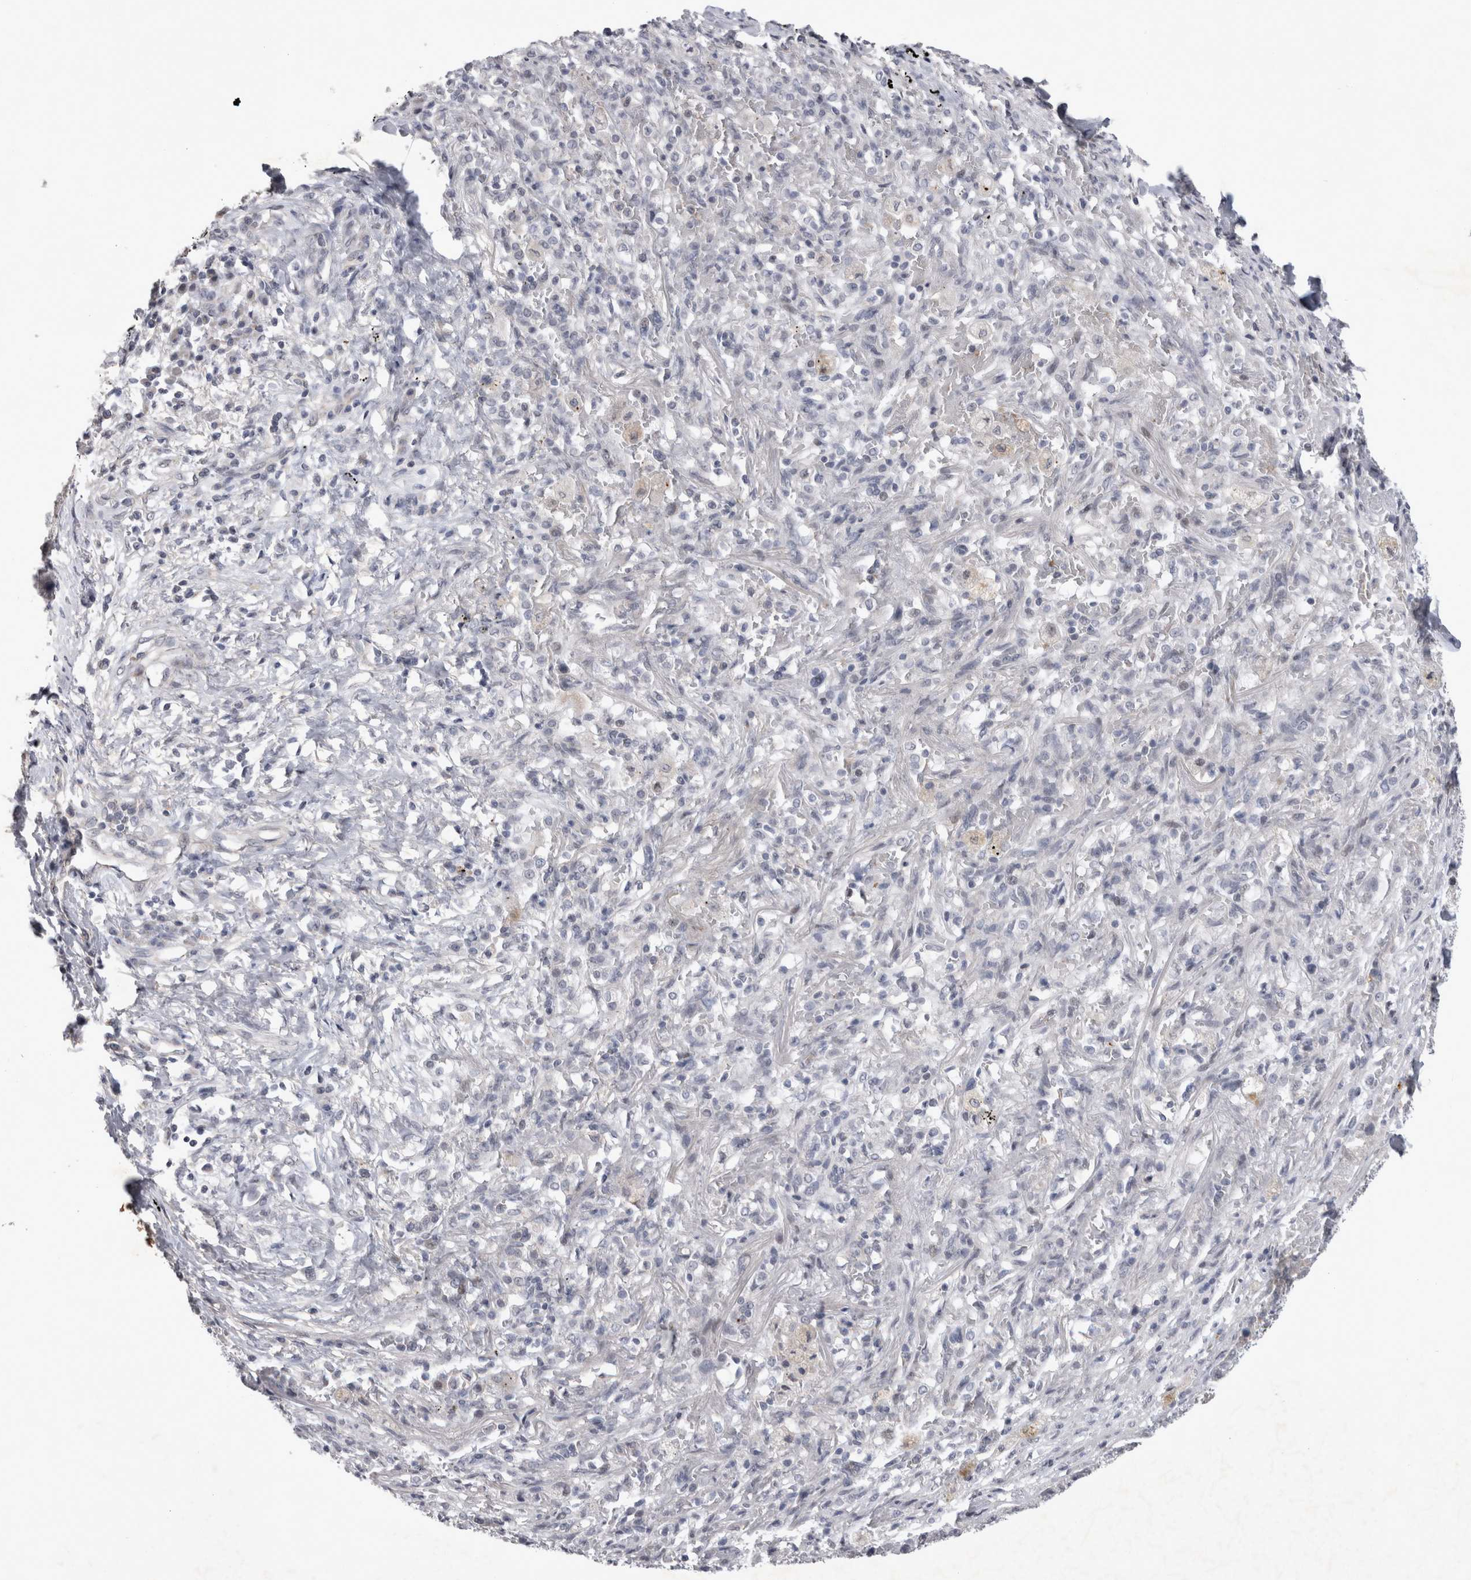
{"staining": {"intensity": "negative", "quantity": "none", "location": "none"}, "tissue": "lung cancer", "cell_type": "Tumor cells", "image_type": "cancer", "snomed": [{"axis": "morphology", "description": "Squamous cell carcinoma, NOS"}, {"axis": "topography", "description": "Lung"}], "caption": "DAB immunohistochemical staining of human lung squamous cell carcinoma displays no significant staining in tumor cells.", "gene": "IFI44", "patient": {"sex": "male", "age": 61}}